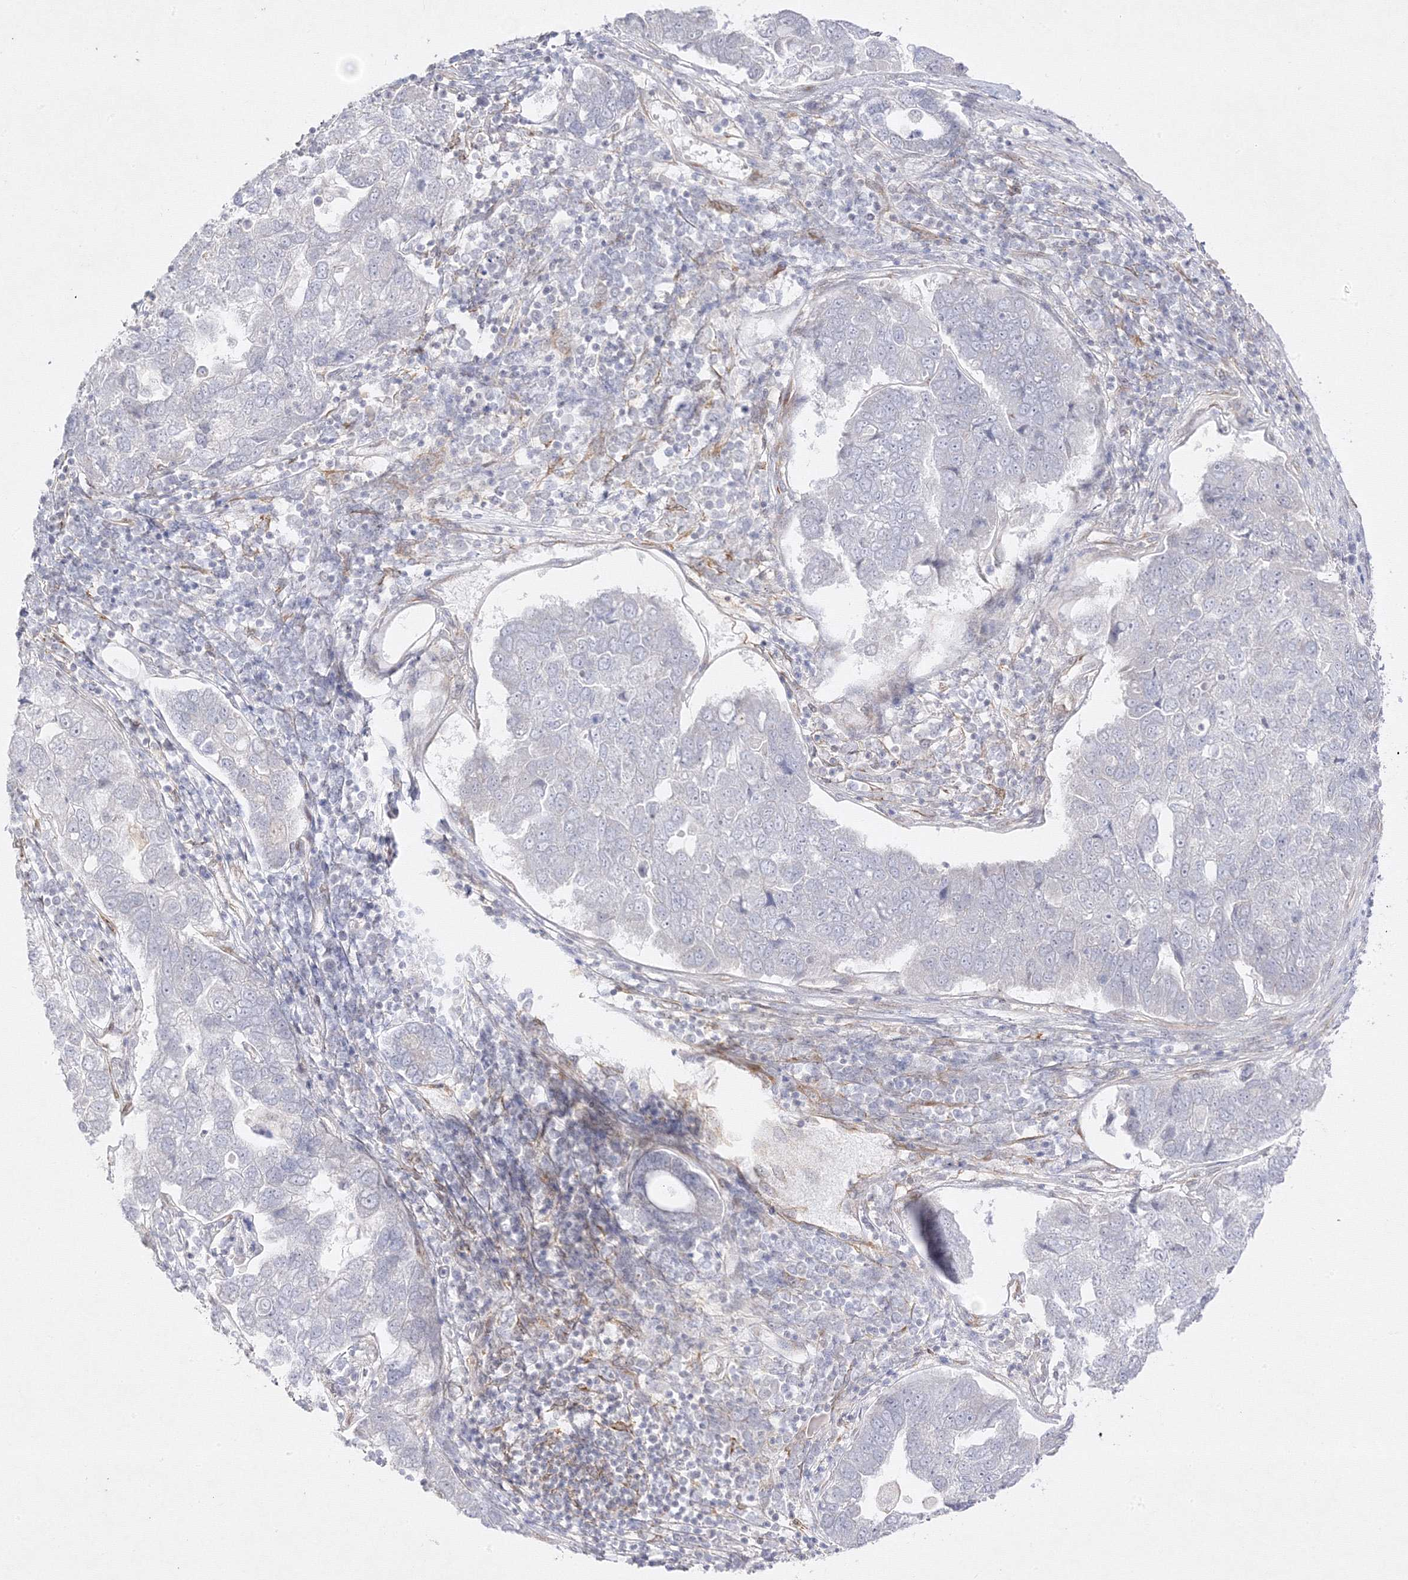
{"staining": {"intensity": "negative", "quantity": "none", "location": "none"}, "tissue": "pancreatic cancer", "cell_type": "Tumor cells", "image_type": "cancer", "snomed": [{"axis": "morphology", "description": "Adenocarcinoma, NOS"}, {"axis": "topography", "description": "Pancreas"}], "caption": "DAB immunohistochemical staining of pancreatic cancer shows no significant staining in tumor cells.", "gene": "C2CD2", "patient": {"sex": "female", "age": 61}}